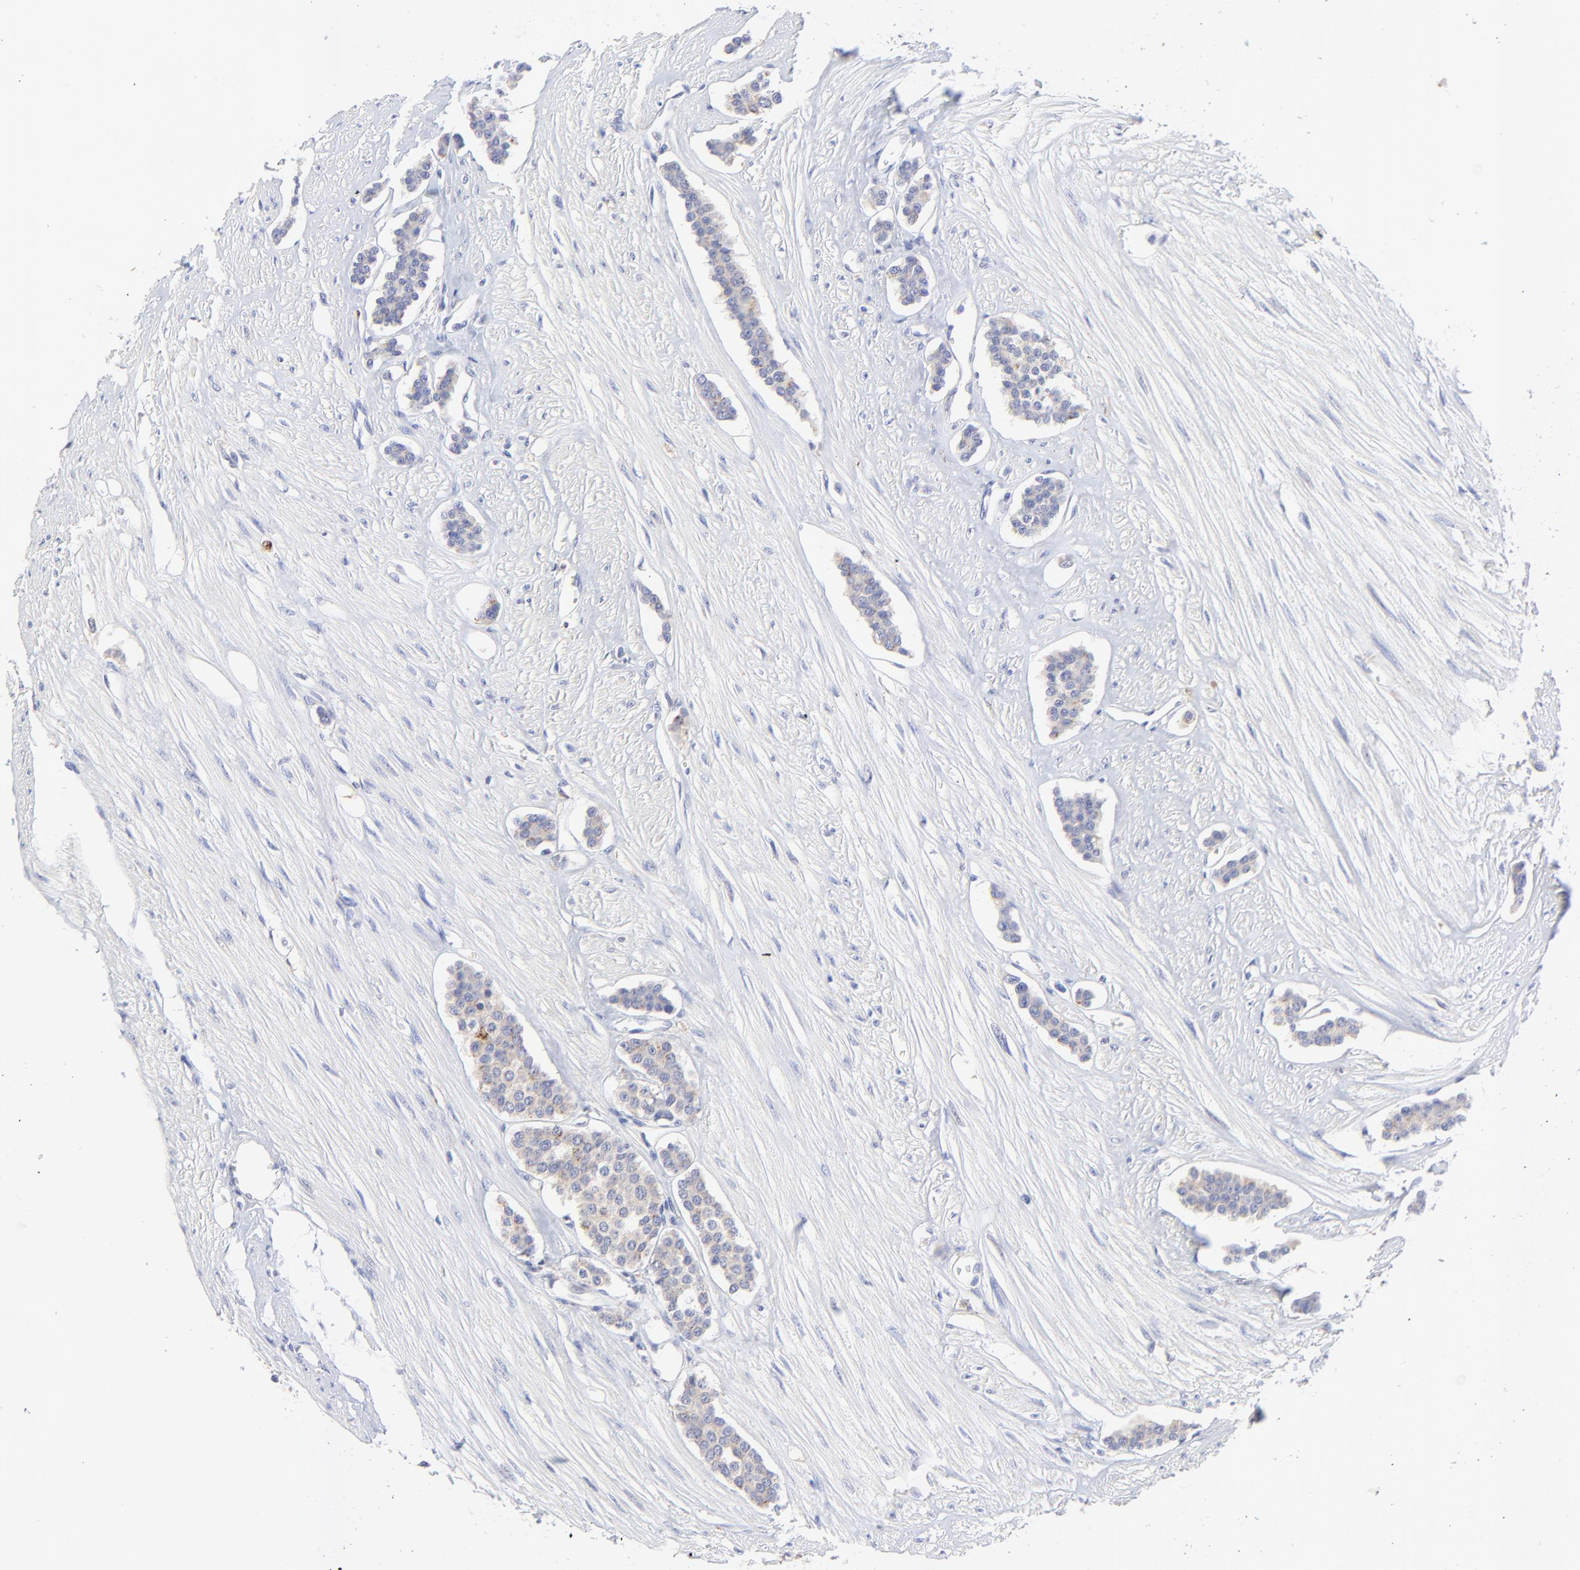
{"staining": {"intensity": "weak", "quantity": ">75%", "location": "cytoplasmic/membranous"}, "tissue": "carcinoid", "cell_type": "Tumor cells", "image_type": "cancer", "snomed": [{"axis": "morphology", "description": "Carcinoid, malignant, NOS"}, {"axis": "topography", "description": "Small intestine"}], "caption": "Weak cytoplasmic/membranous protein staining is appreciated in approximately >75% of tumor cells in carcinoid.", "gene": "LHFPL1", "patient": {"sex": "male", "age": 60}}